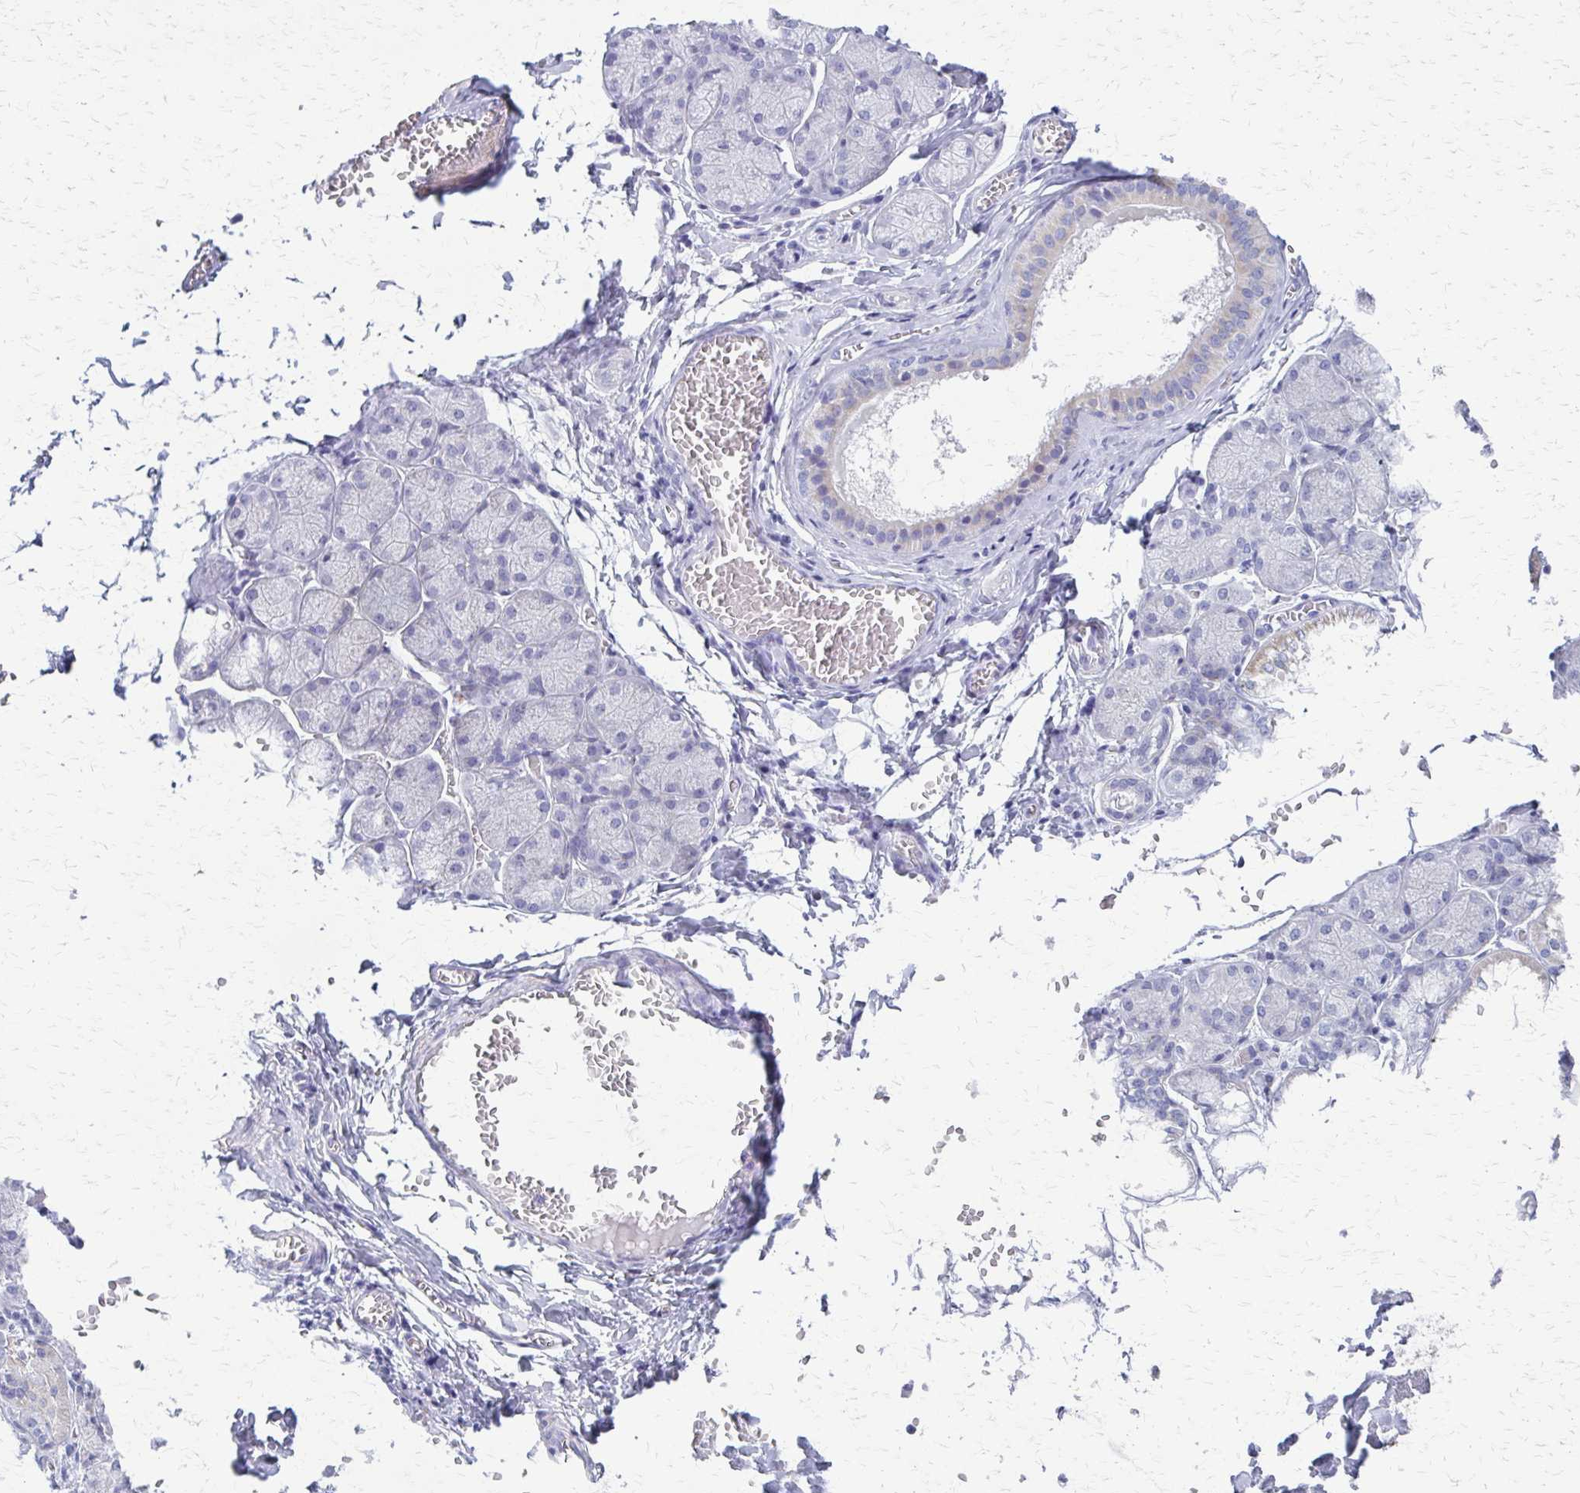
{"staining": {"intensity": "moderate", "quantity": "<25%", "location": "cytoplasmic/membranous"}, "tissue": "salivary gland", "cell_type": "Glandular cells", "image_type": "normal", "snomed": [{"axis": "morphology", "description": "Normal tissue, NOS"}, {"axis": "topography", "description": "Salivary gland"}], "caption": "IHC of benign salivary gland displays low levels of moderate cytoplasmic/membranous positivity in approximately <25% of glandular cells. (Stains: DAB in brown, nuclei in blue, Microscopy: brightfield microscopy at high magnification).", "gene": "ZSCAN5B", "patient": {"sex": "female", "age": 24}}